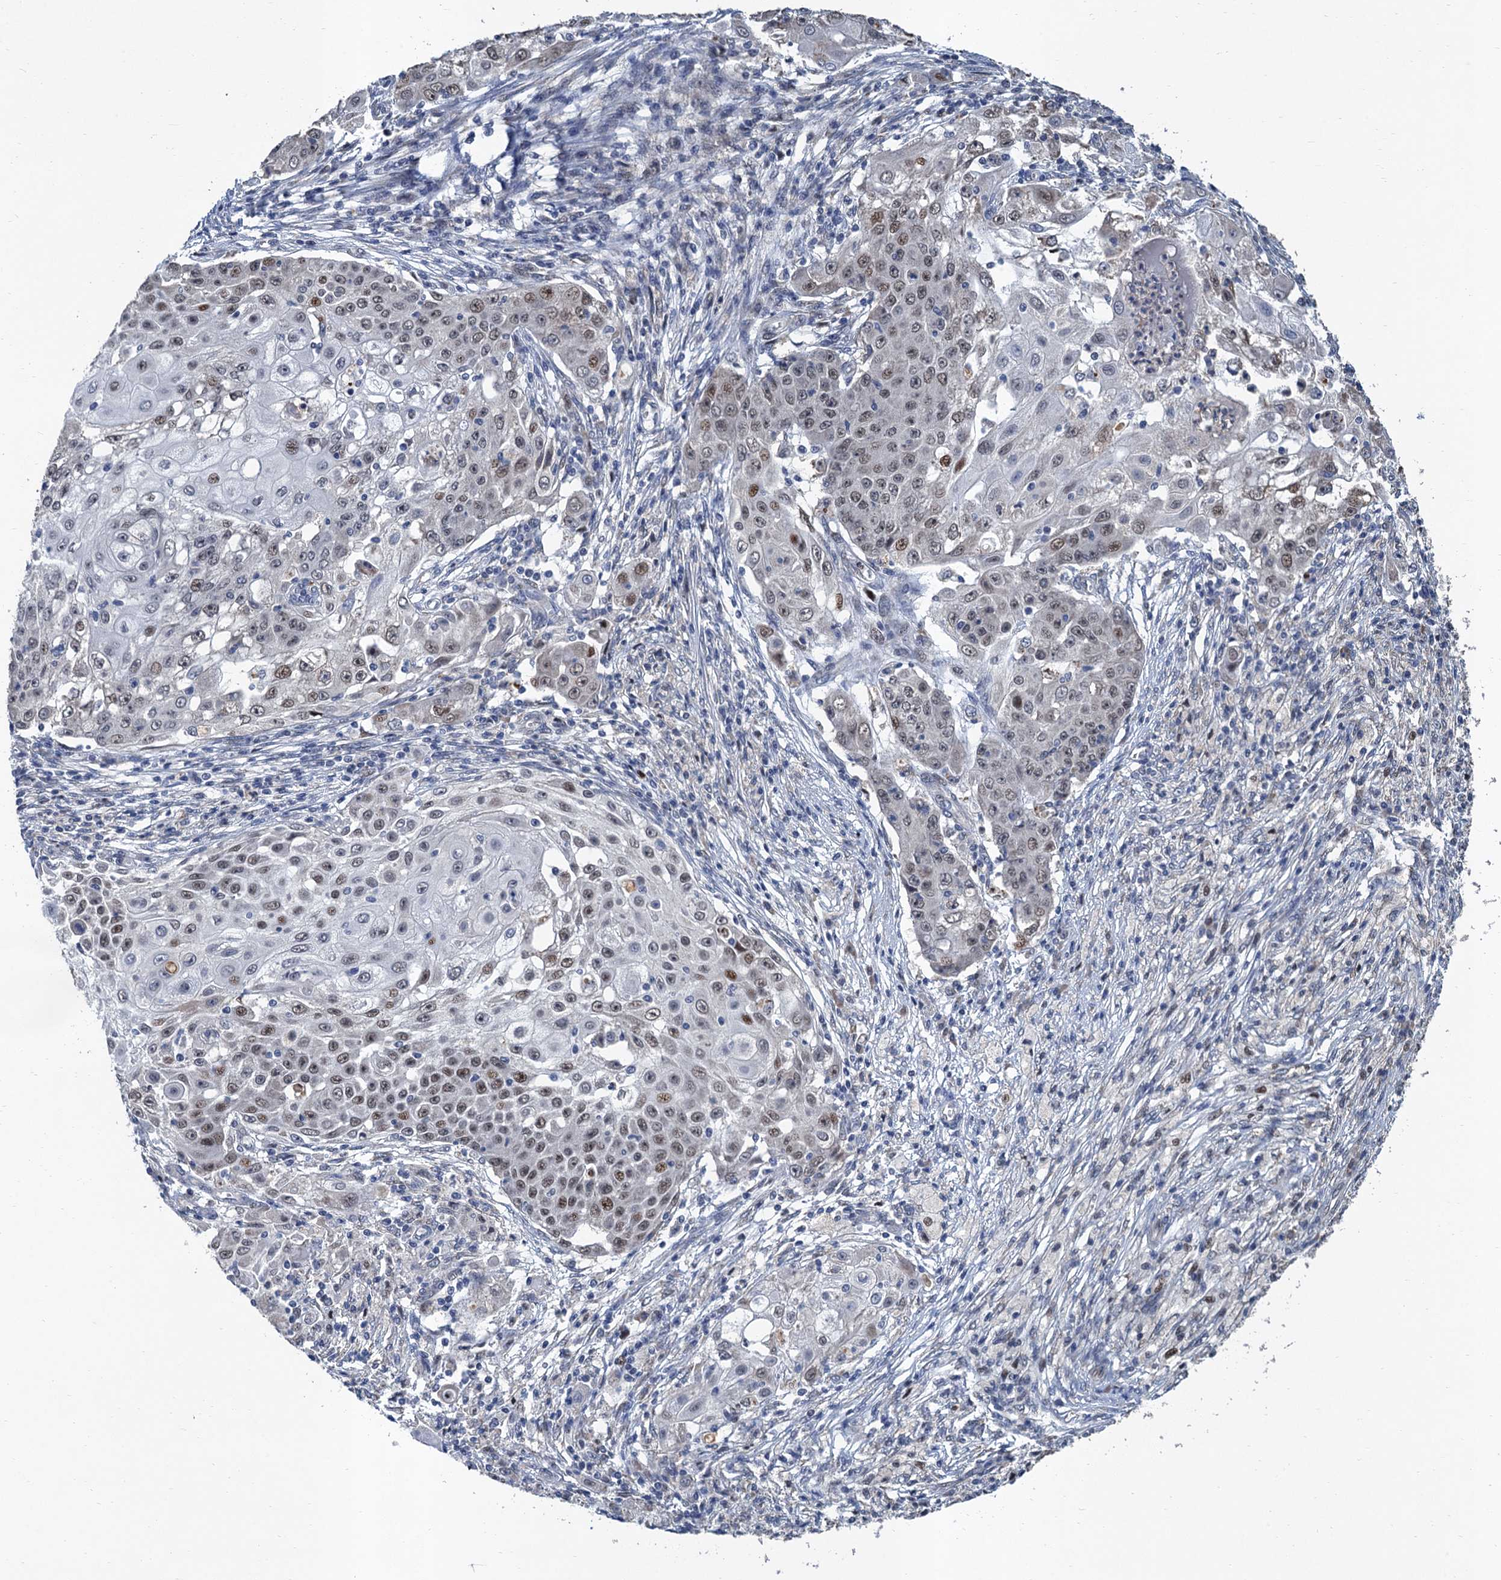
{"staining": {"intensity": "moderate", "quantity": "25%-75%", "location": "nuclear"}, "tissue": "ovarian cancer", "cell_type": "Tumor cells", "image_type": "cancer", "snomed": [{"axis": "morphology", "description": "Carcinoma, endometroid"}, {"axis": "topography", "description": "Ovary"}], "caption": "This micrograph shows immunohistochemistry (IHC) staining of human endometroid carcinoma (ovarian), with medium moderate nuclear staining in about 25%-75% of tumor cells.", "gene": "TSEN34", "patient": {"sex": "female", "age": 42}}